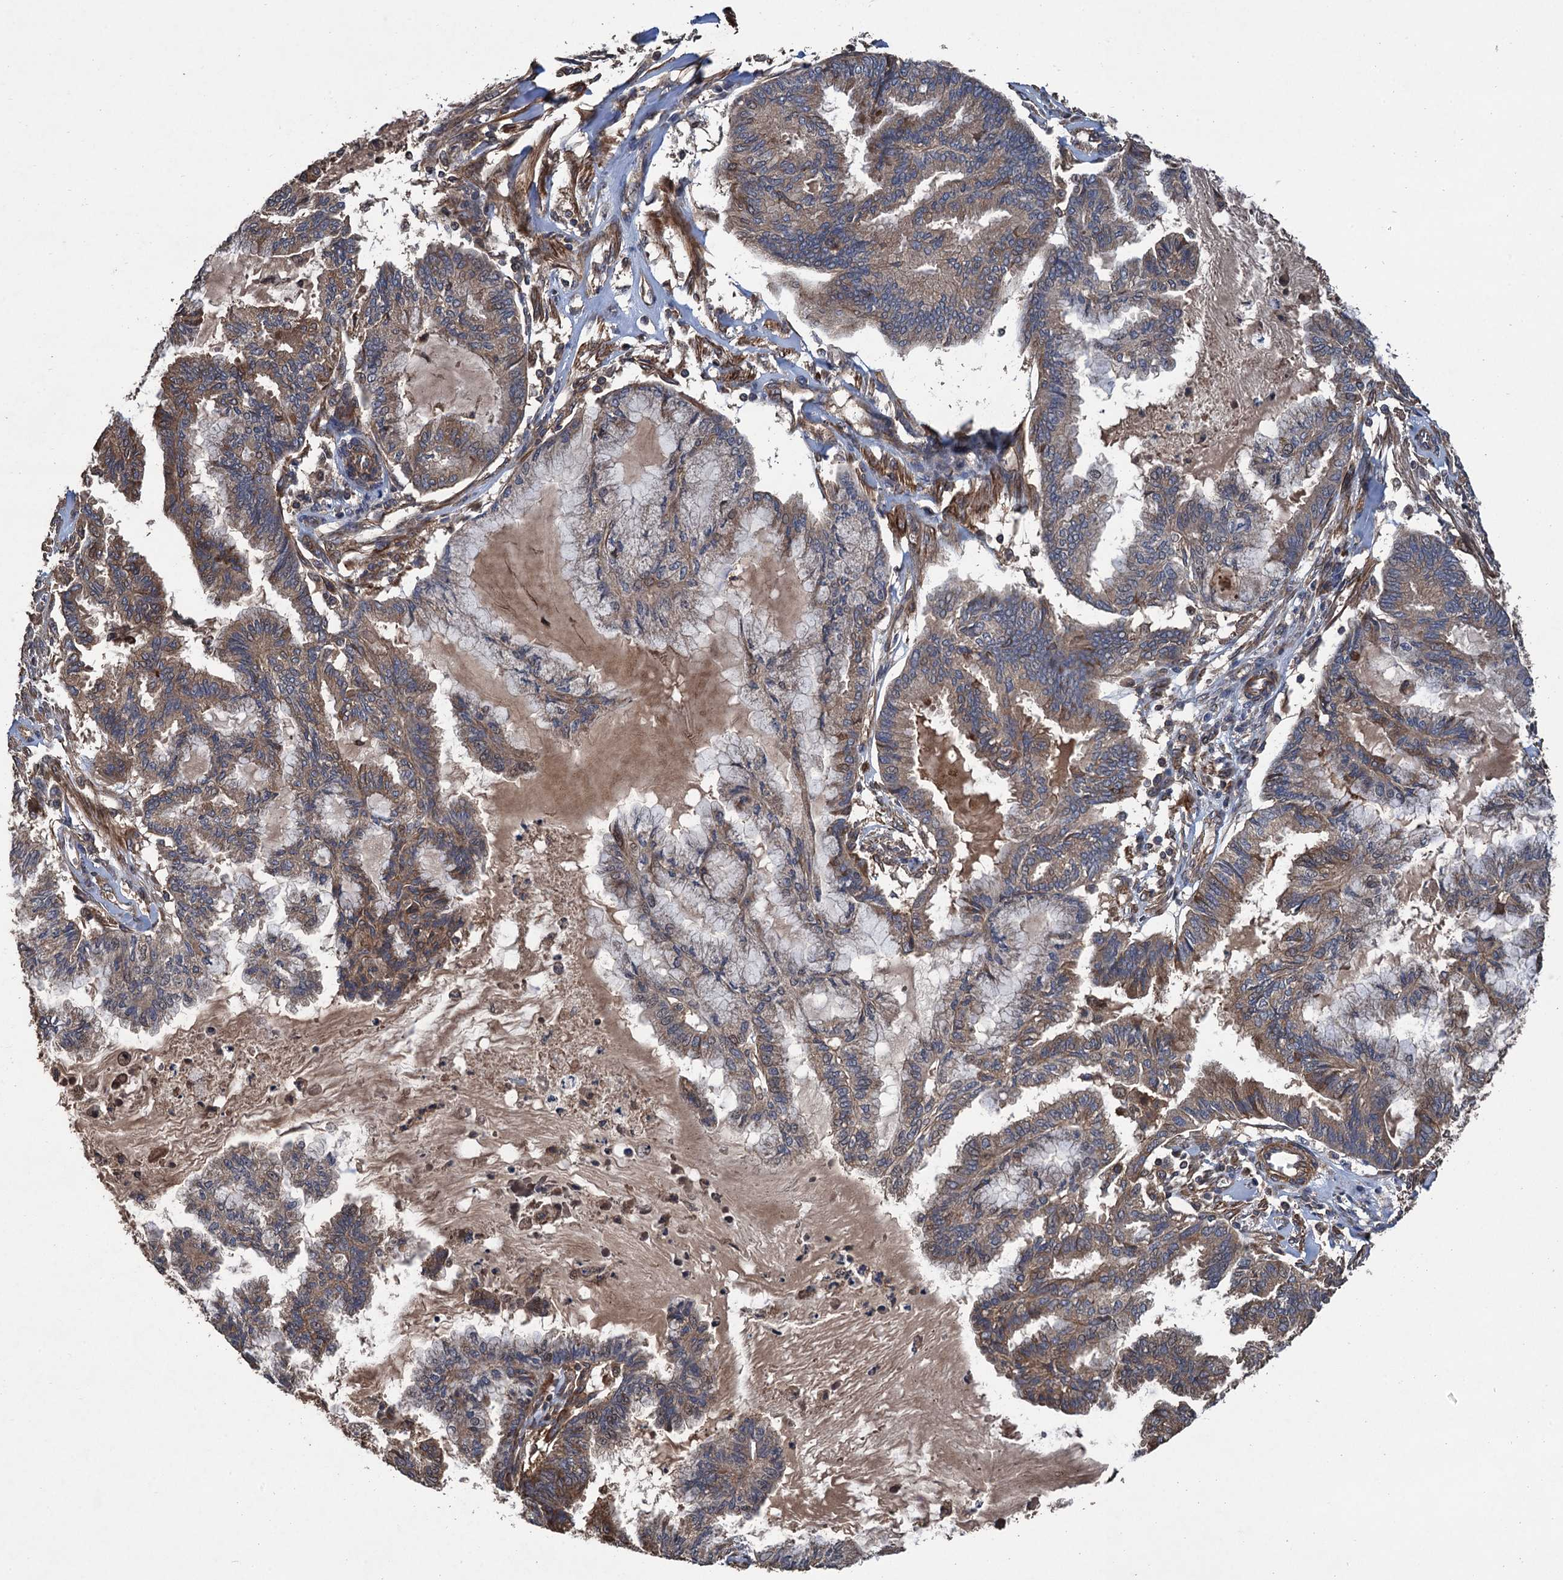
{"staining": {"intensity": "moderate", "quantity": "25%-75%", "location": "cytoplasmic/membranous"}, "tissue": "endometrial cancer", "cell_type": "Tumor cells", "image_type": "cancer", "snomed": [{"axis": "morphology", "description": "Adenocarcinoma, NOS"}, {"axis": "topography", "description": "Endometrium"}], "caption": "Immunohistochemistry (DAB (3,3'-diaminobenzidine)) staining of human adenocarcinoma (endometrial) demonstrates moderate cytoplasmic/membranous protein positivity in approximately 25%-75% of tumor cells.", "gene": "PPP4R1", "patient": {"sex": "female", "age": 86}}